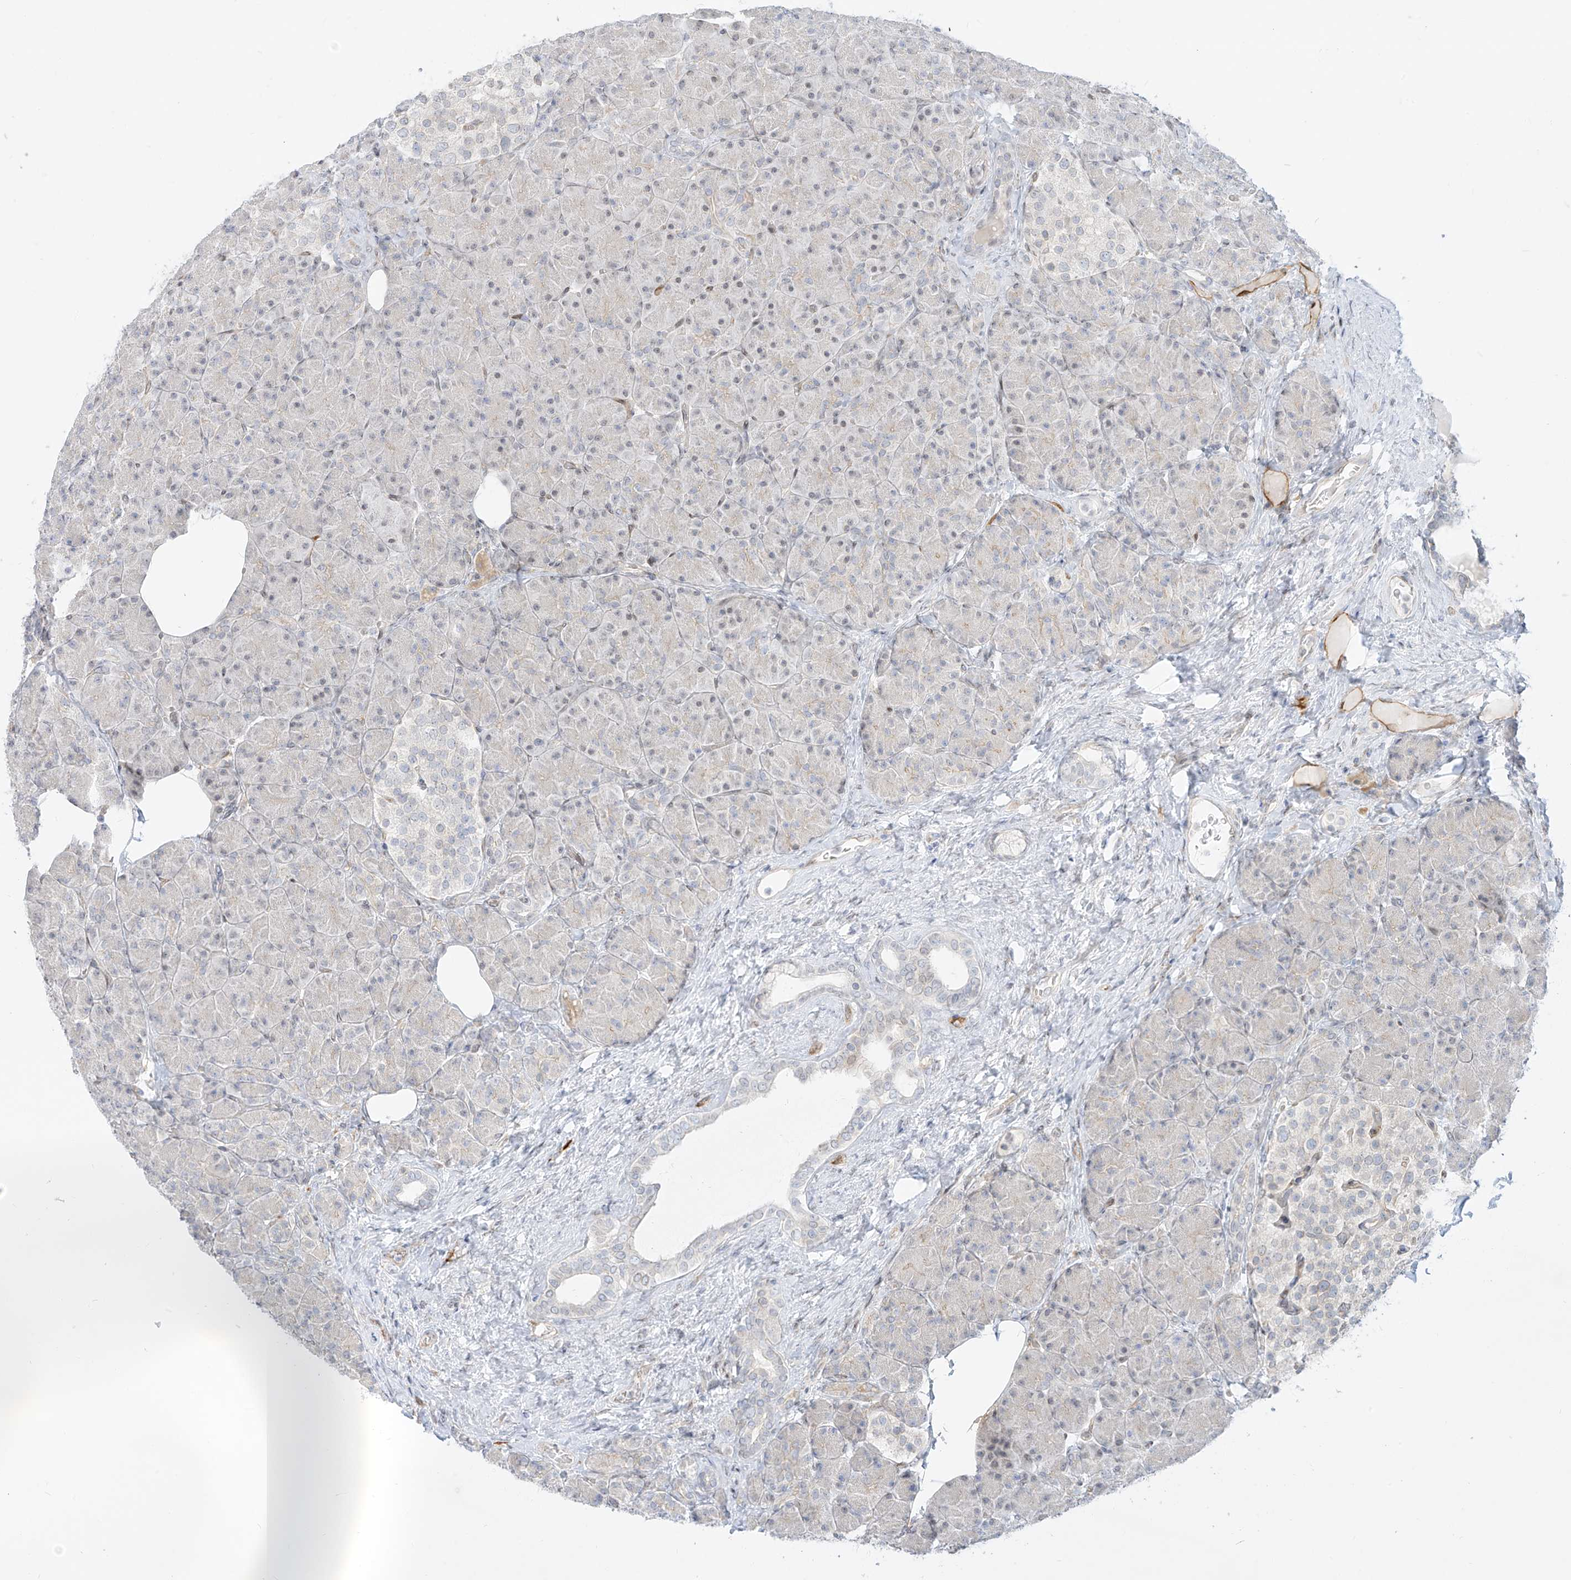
{"staining": {"intensity": "negative", "quantity": "none", "location": "none"}, "tissue": "pancreas", "cell_type": "Exocrine glandular cells", "image_type": "normal", "snomed": [{"axis": "morphology", "description": "Normal tissue, NOS"}, {"axis": "topography", "description": "Pancreas"}], "caption": "Exocrine glandular cells show no significant protein expression in unremarkable pancreas. (Immunohistochemistry, brightfield microscopy, high magnification).", "gene": "NHSL1", "patient": {"sex": "female", "age": 43}}